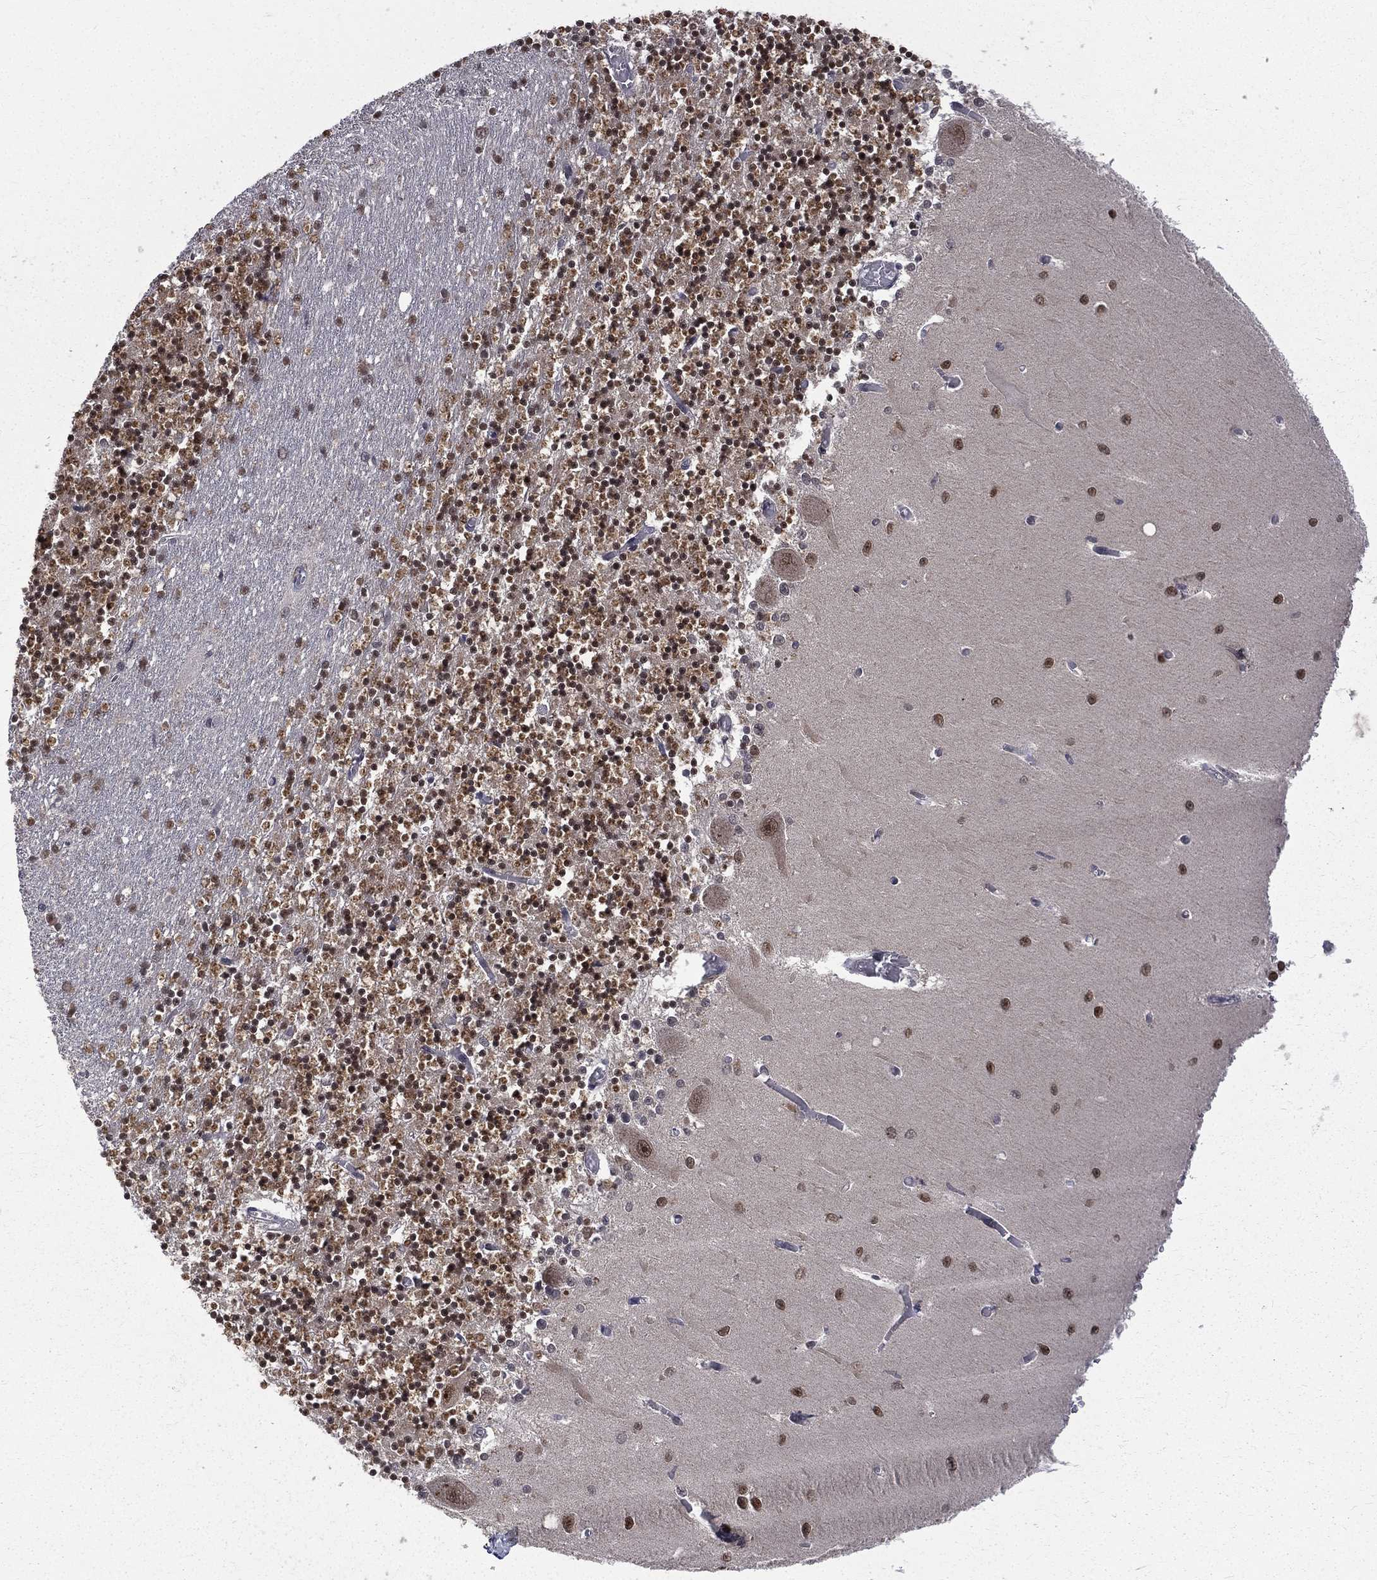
{"staining": {"intensity": "moderate", "quantity": ">75%", "location": "nuclear"}, "tissue": "cerebellum", "cell_type": "Cells in granular layer", "image_type": "normal", "snomed": [{"axis": "morphology", "description": "Normal tissue, NOS"}, {"axis": "topography", "description": "Cerebellum"}], "caption": "DAB immunohistochemical staining of normal cerebellum reveals moderate nuclear protein expression in about >75% of cells in granular layer.", "gene": "JMJD6", "patient": {"sex": "female", "age": 64}}